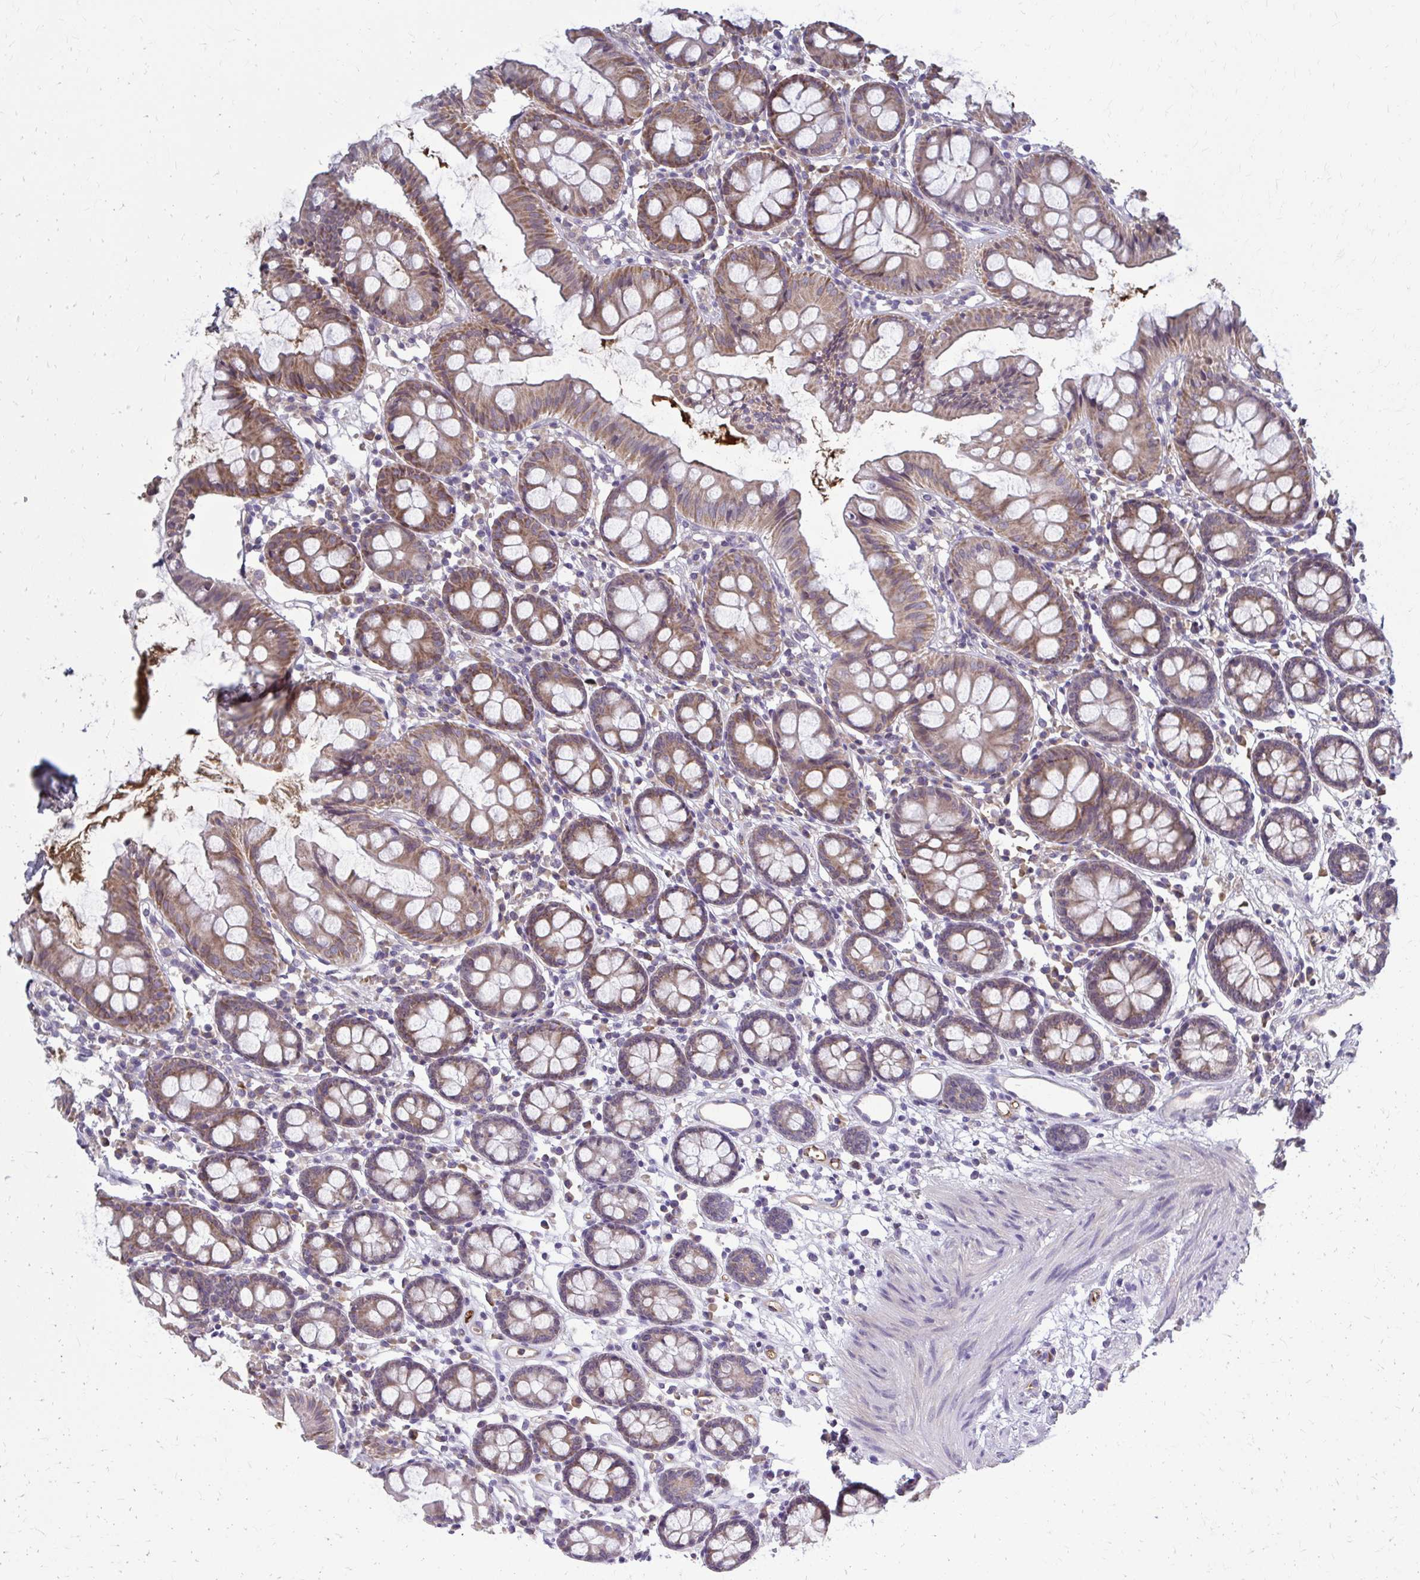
{"staining": {"intensity": "weak", "quantity": "25%-75%", "location": "cytoplasmic/membranous"}, "tissue": "colon", "cell_type": "Endothelial cells", "image_type": "normal", "snomed": [{"axis": "morphology", "description": "Normal tissue, NOS"}, {"axis": "topography", "description": "Colon"}], "caption": "The immunohistochemical stain labels weak cytoplasmic/membranous positivity in endothelial cells of unremarkable colon. Immunohistochemistry stains the protein of interest in brown and the nuclei are stained blue.", "gene": "MCRIP2", "patient": {"sex": "female", "age": 84}}